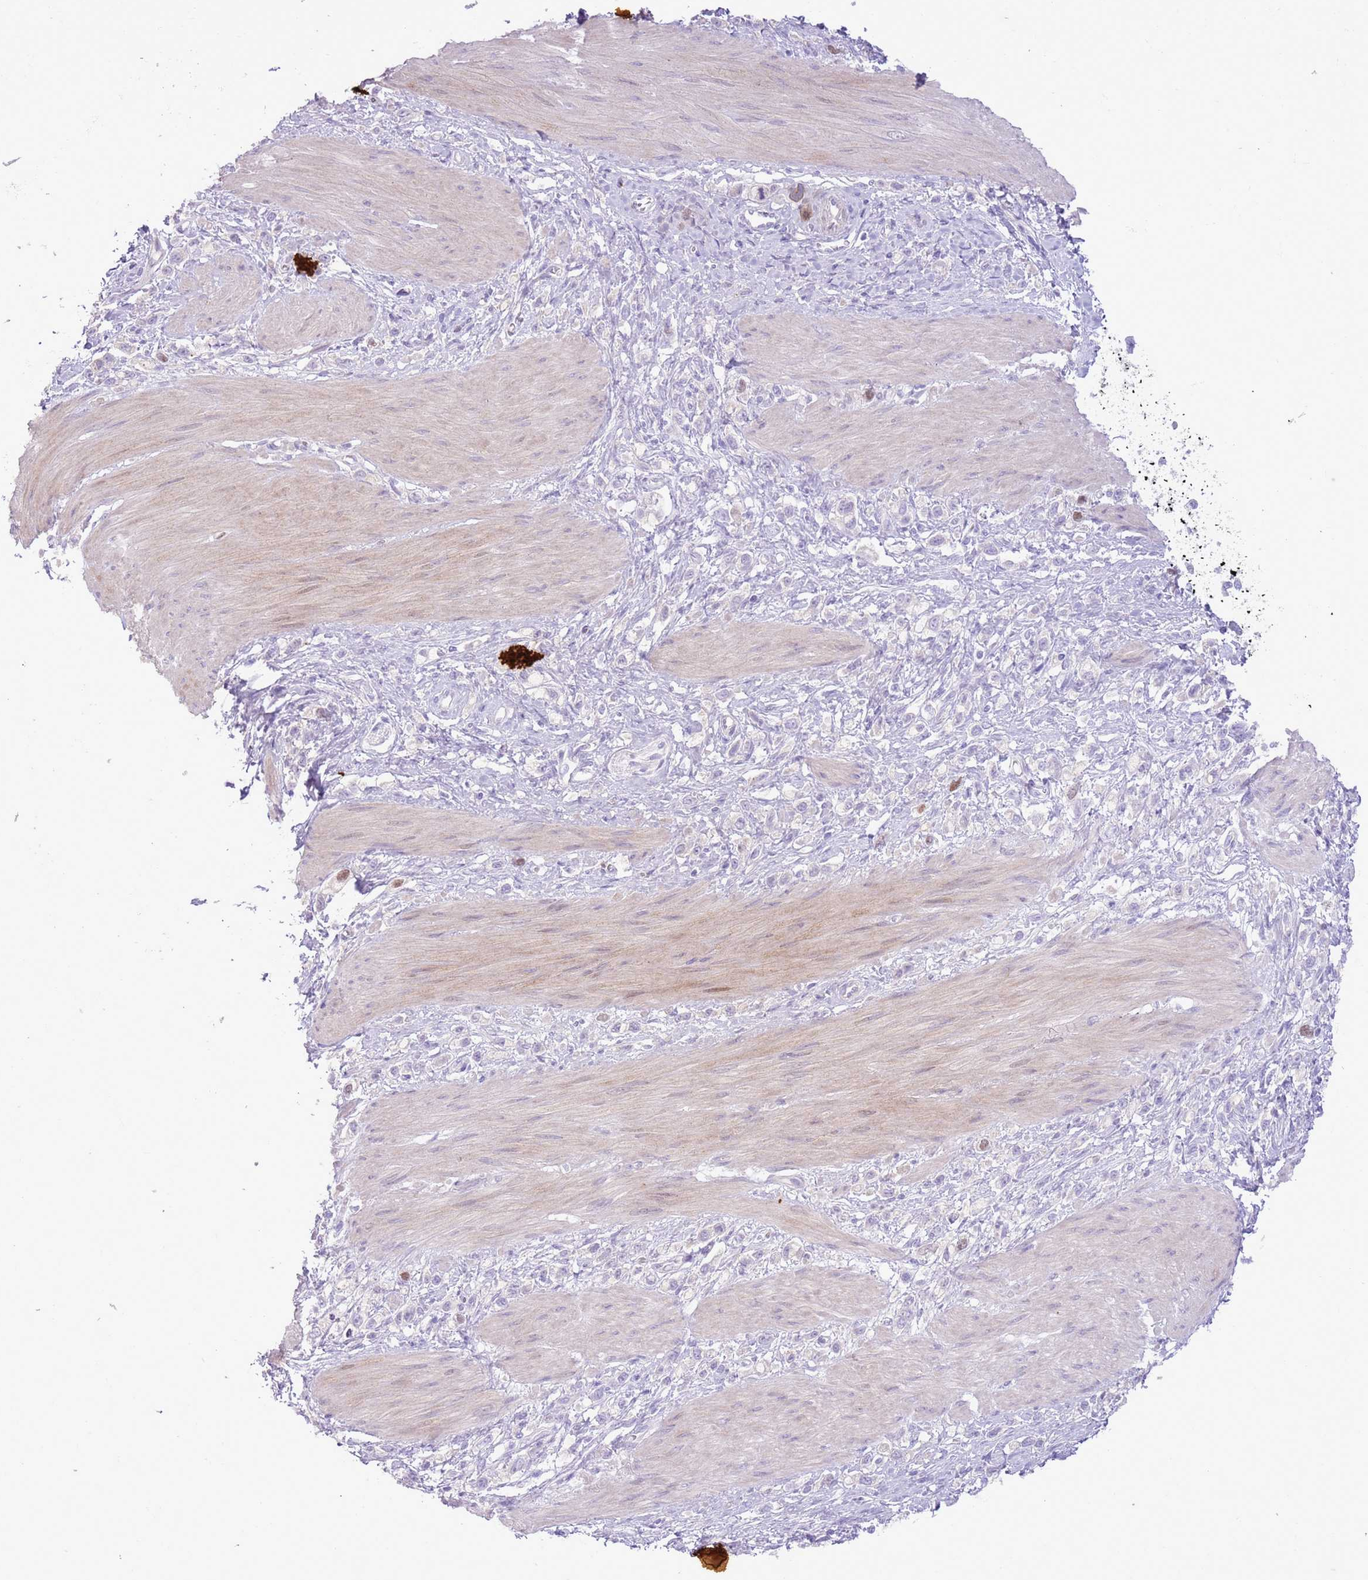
{"staining": {"intensity": "negative", "quantity": "none", "location": "none"}, "tissue": "stomach cancer", "cell_type": "Tumor cells", "image_type": "cancer", "snomed": [{"axis": "morphology", "description": "Adenocarcinoma, NOS"}, {"axis": "topography", "description": "Stomach"}], "caption": "Tumor cells show no significant protein staining in stomach adenocarcinoma.", "gene": "GMNN", "patient": {"sex": "female", "age": 65}}